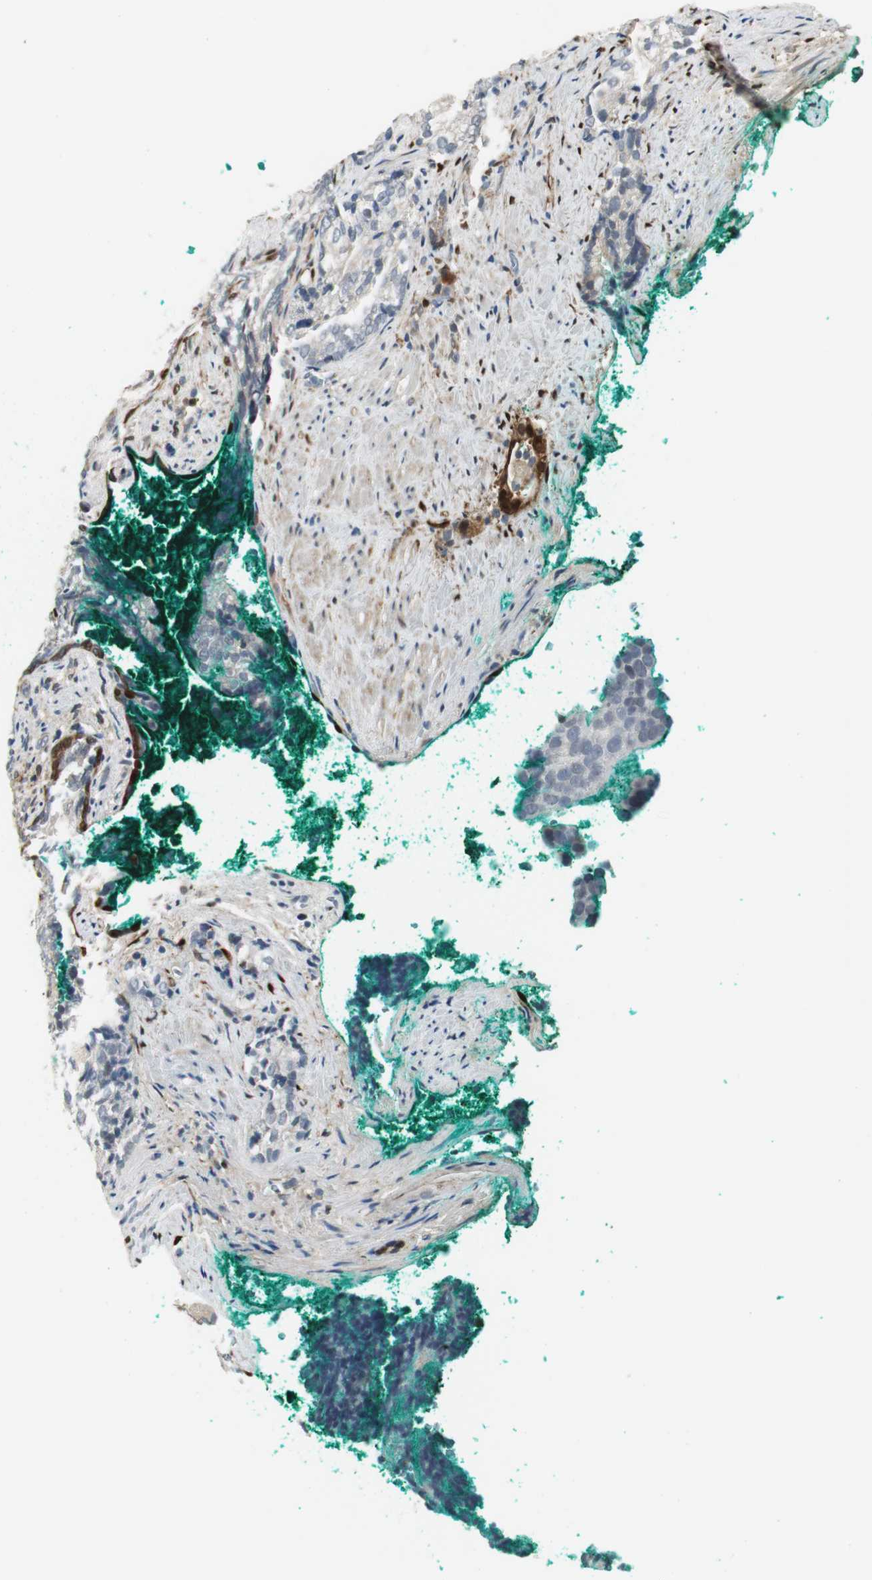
{"staining": {"intensity": "weak", "quantity": "<25%", "location": "cytoplasmic/membranous"}, "tissue": "prostate cancer", "cell_type": "Tumor cells", "image_type": "cancer", "snomed": [{"axis": "morphology", "description": "Adenocarcinoma, High grade"}, {"axis": "topography", "description": "Prostate"}], "caption": "This is an IHC histopathology image of prostate cancer (high-grade adenocarcinoma). There is no expression in tumor cells.", "gene": "FHL2", "patient": {"sex": "male", "age": 66}}